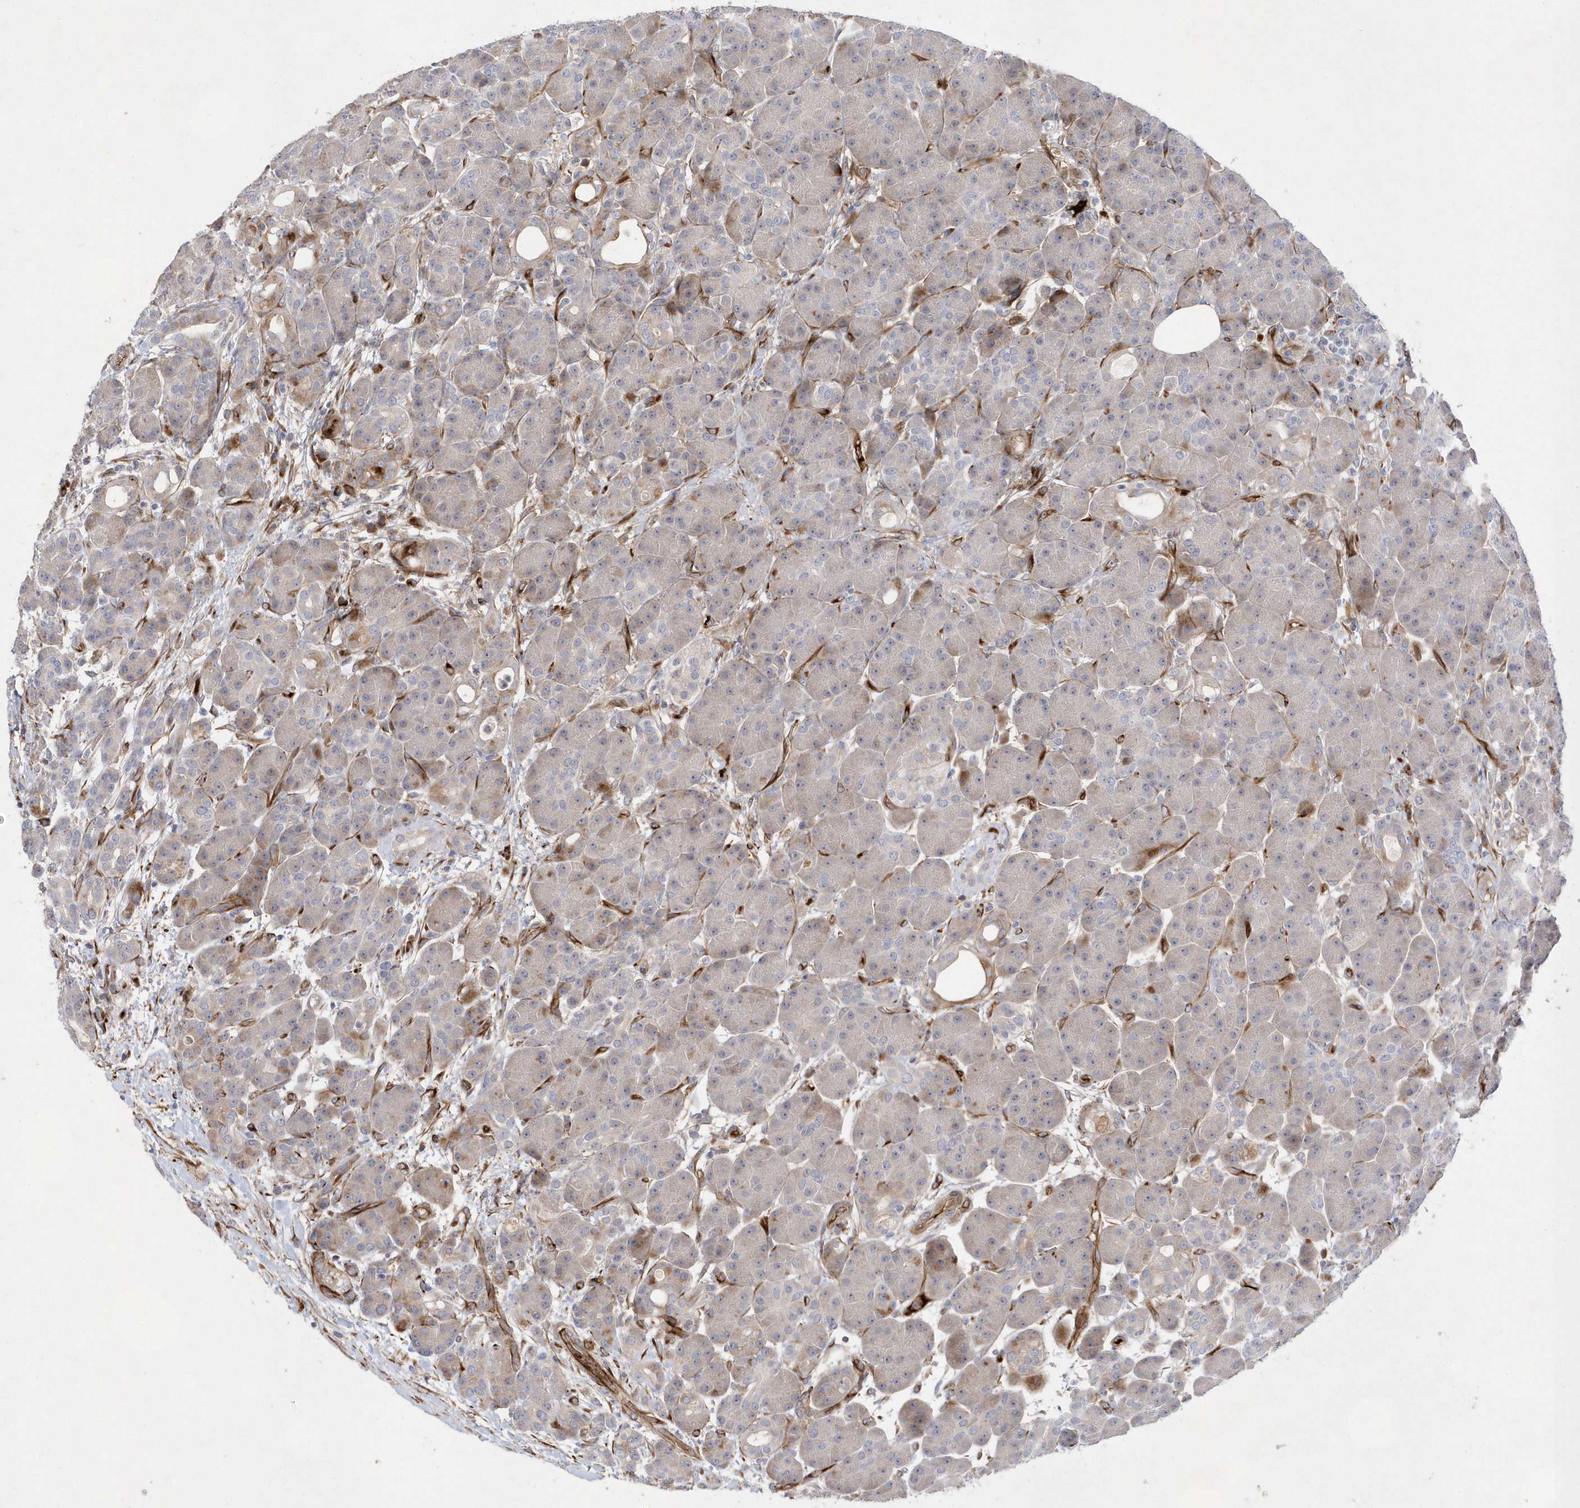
{"staining": {"intensity": "strong", "quantity": "<25%", "location": "cytoplasmic/membranous"}, "tissue": "pancreas", "cell_type": "Exocrine glandular cells", "image_type": "normal", "snomed": [{"axis": "morphology", "description": "Normal tissue, NOS"}, {"axis": "topography", "description": "Pancreas"}], "caption": "Protein staining of benign pancreas reveals strong cytoplasmic/membranous staining in about <25% of exocrine glandular cells. (Stains: DAB in brown, nuclei in blue, Microscopy: brightfield microscopy at high magnification).", "gene": "TMEM132B", "patient": {"sex": "male", "age": 63}}